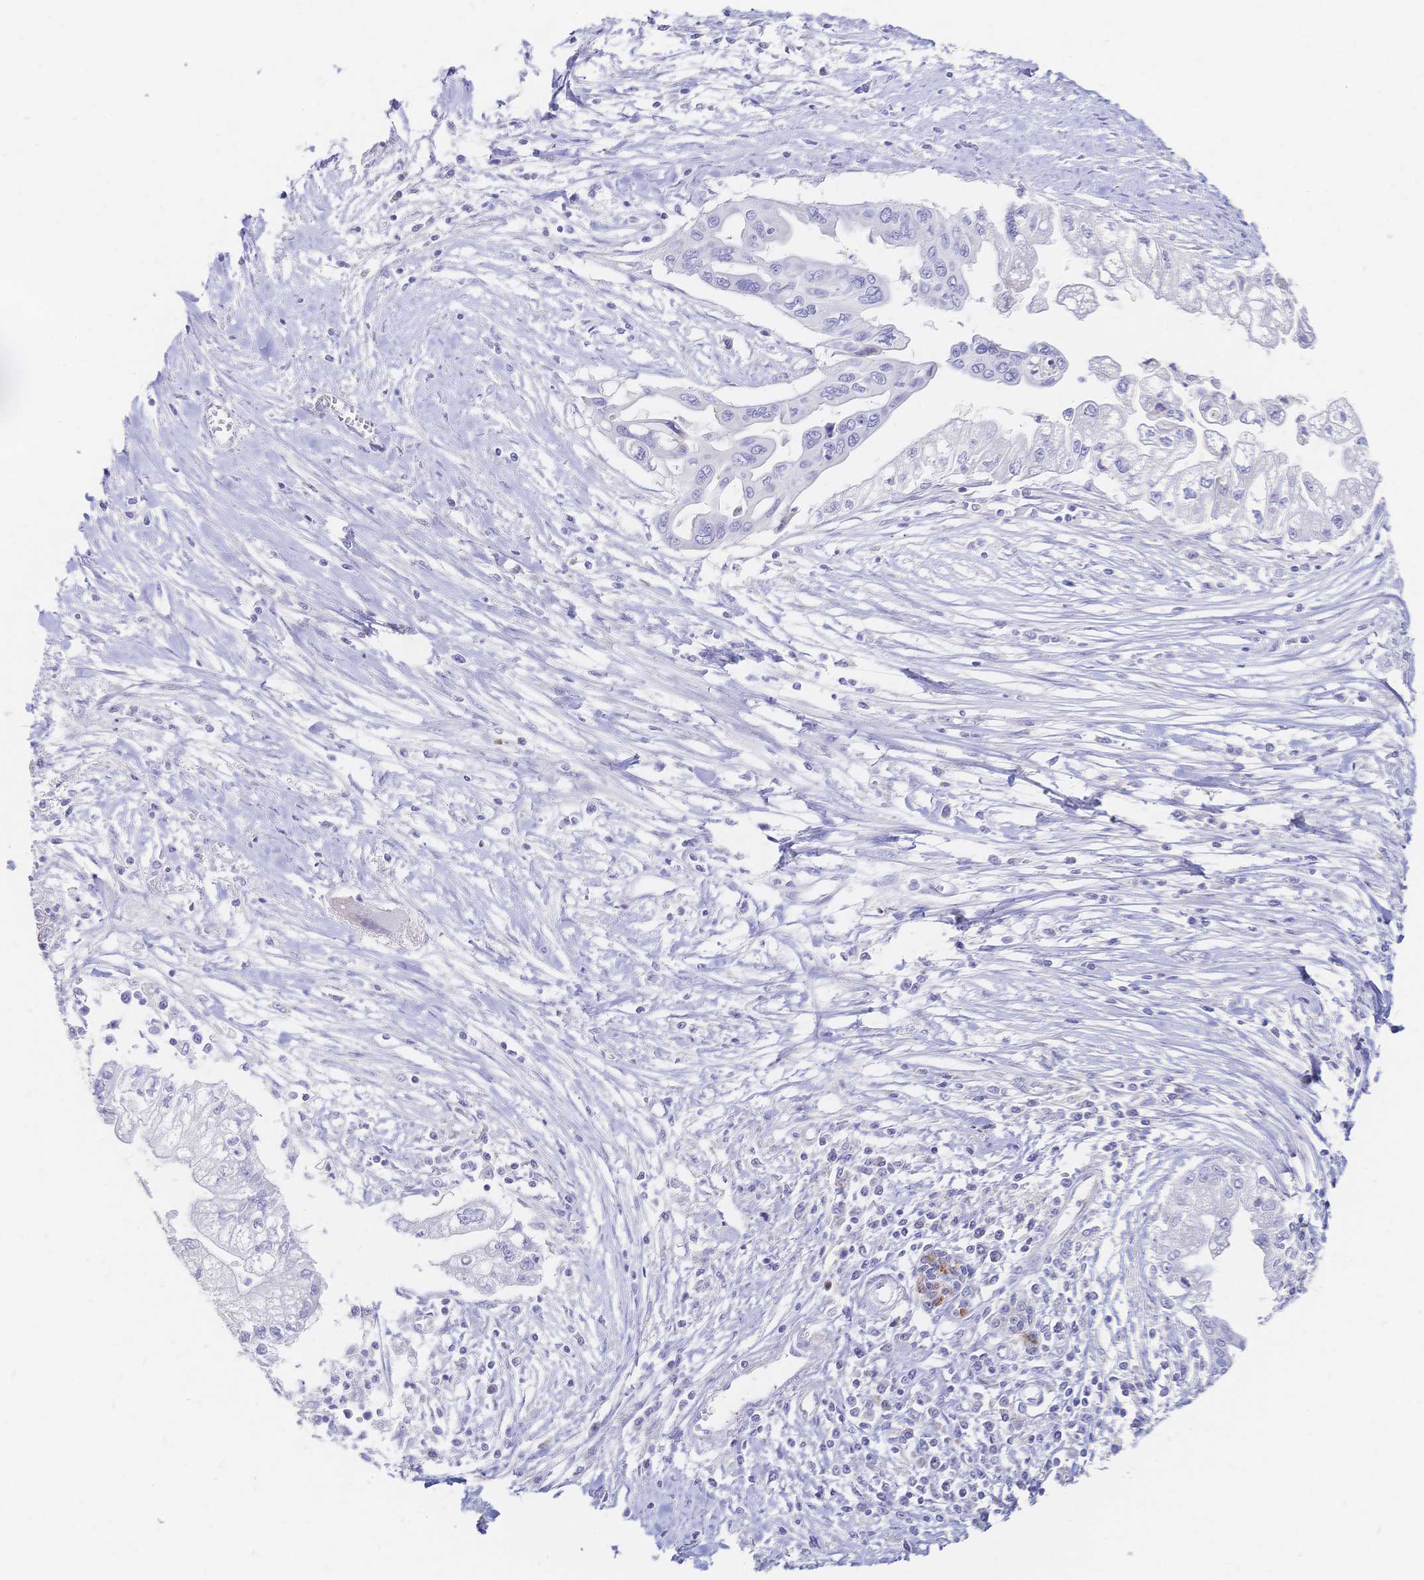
{"staining": {"intensity": "negative", "quantity": "none", "location": "none"}, "tissue": "pancreatic cancer", "cell_type": "Tumor cells", "image_type": "cancer", "snomed": [{"axis": "morphology", "description": "Adenocarcinoma, NOS"}, {"axis": "topography", "description": "Pancreas"}], "caption": "The immunohistochemistry micrograph has no significant positivity in tumor cells of pancreatic cancer (adenocarcinoma) tissue.", "gene": "VWC2L", "patient": {"sex": "male", "age": 70}}